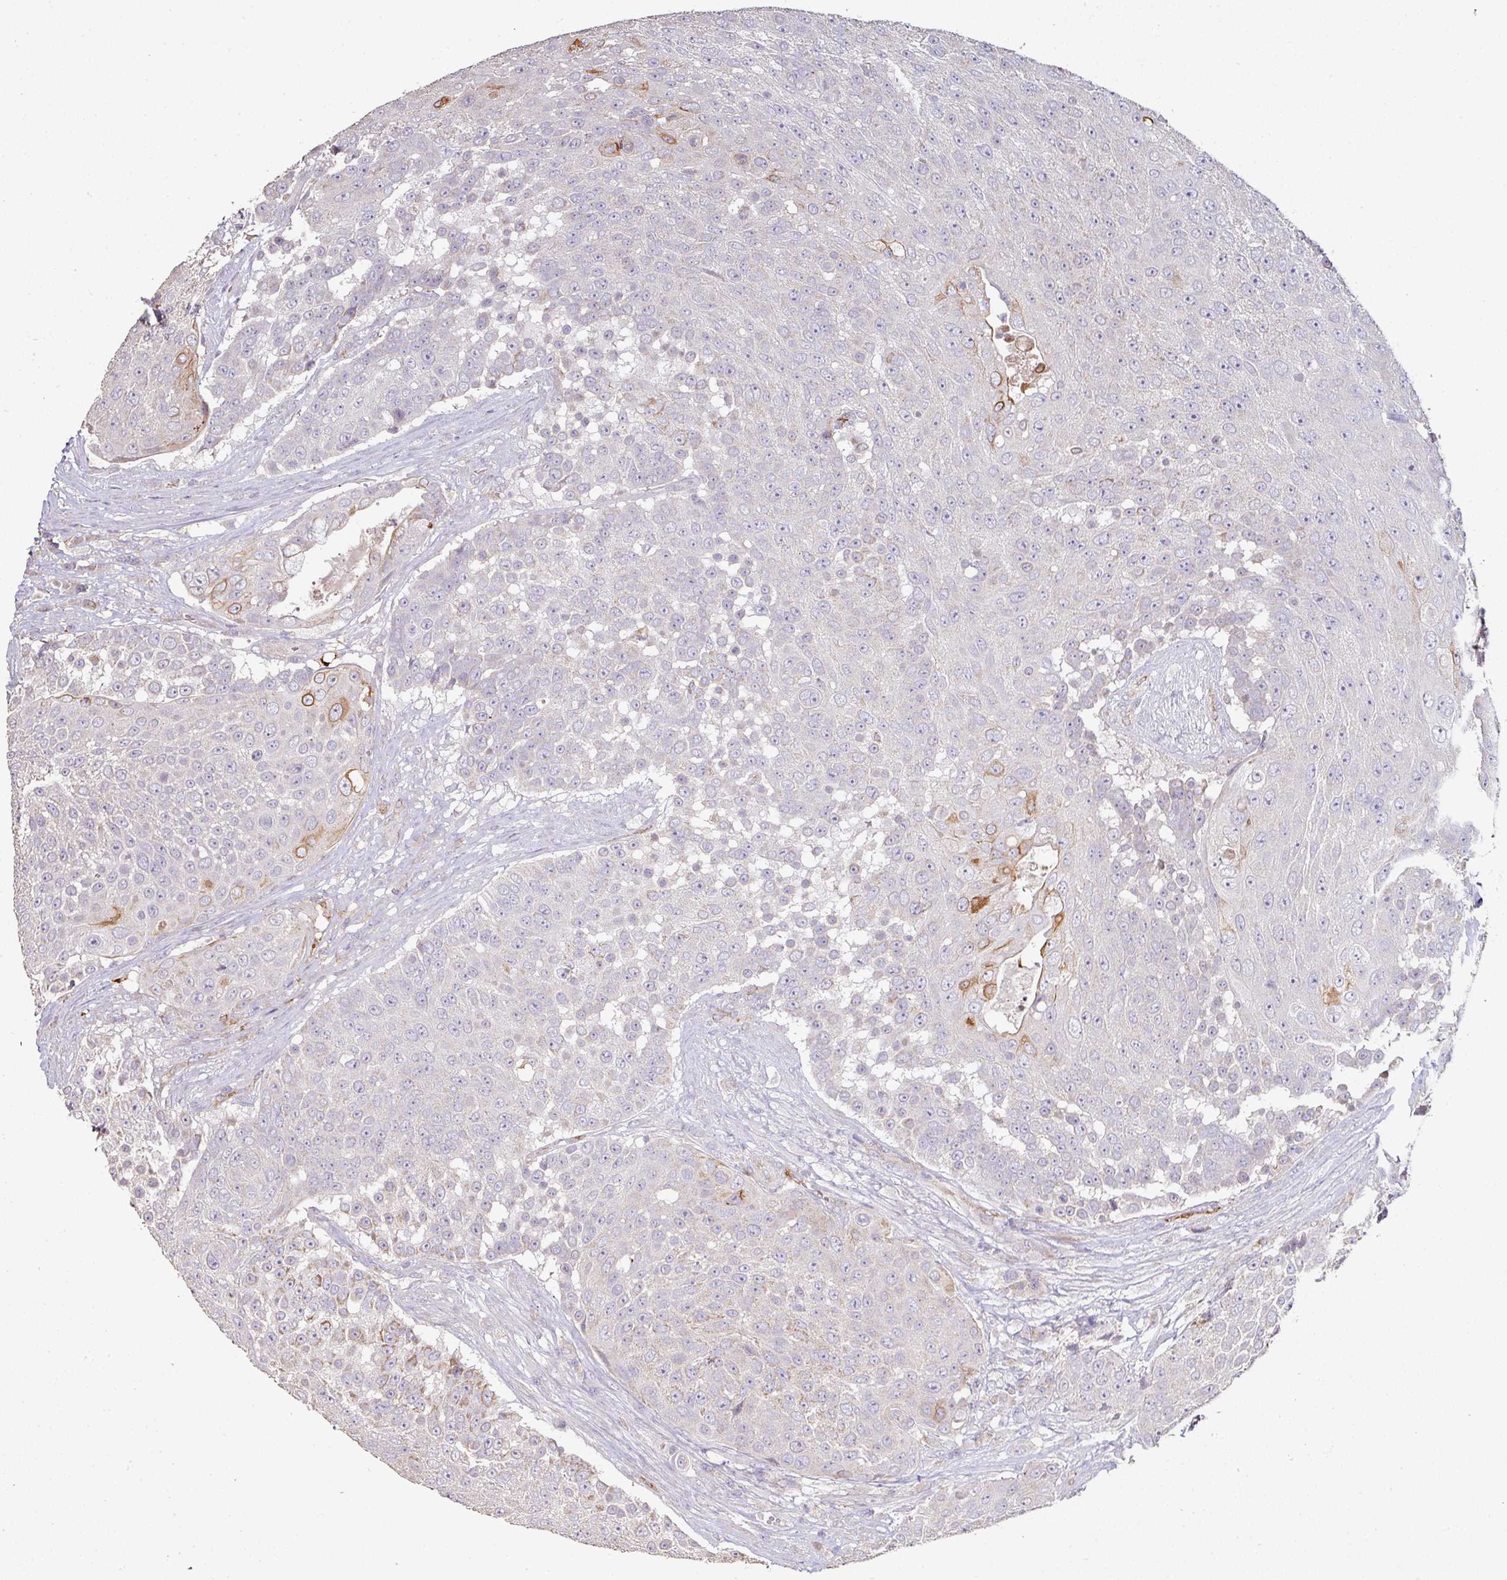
{"staining": {"intensity": "moderate", "quantity": "<25%", "location": "cytoplasmic/membranous"}, "tissue": "urothelial cancer", "cell_type": "Tumor cells", "image_type": "cancer", "snomed": [{"axis": "morphology", "description": "Urothelial carcinoma, High grade"}, {"axis": "topography", "description": "Urinary bladder"}], "caption": "An immunohistochemistry (IHC) photomicrograph of neoplastic tissue is shown. Protein staining in brown shows moderate cytoplasmic/membranous positivity in urothelial cancer within tumor cells.", "gene": "RPL23A", "patient": {"sex": "female", "age": 63}}